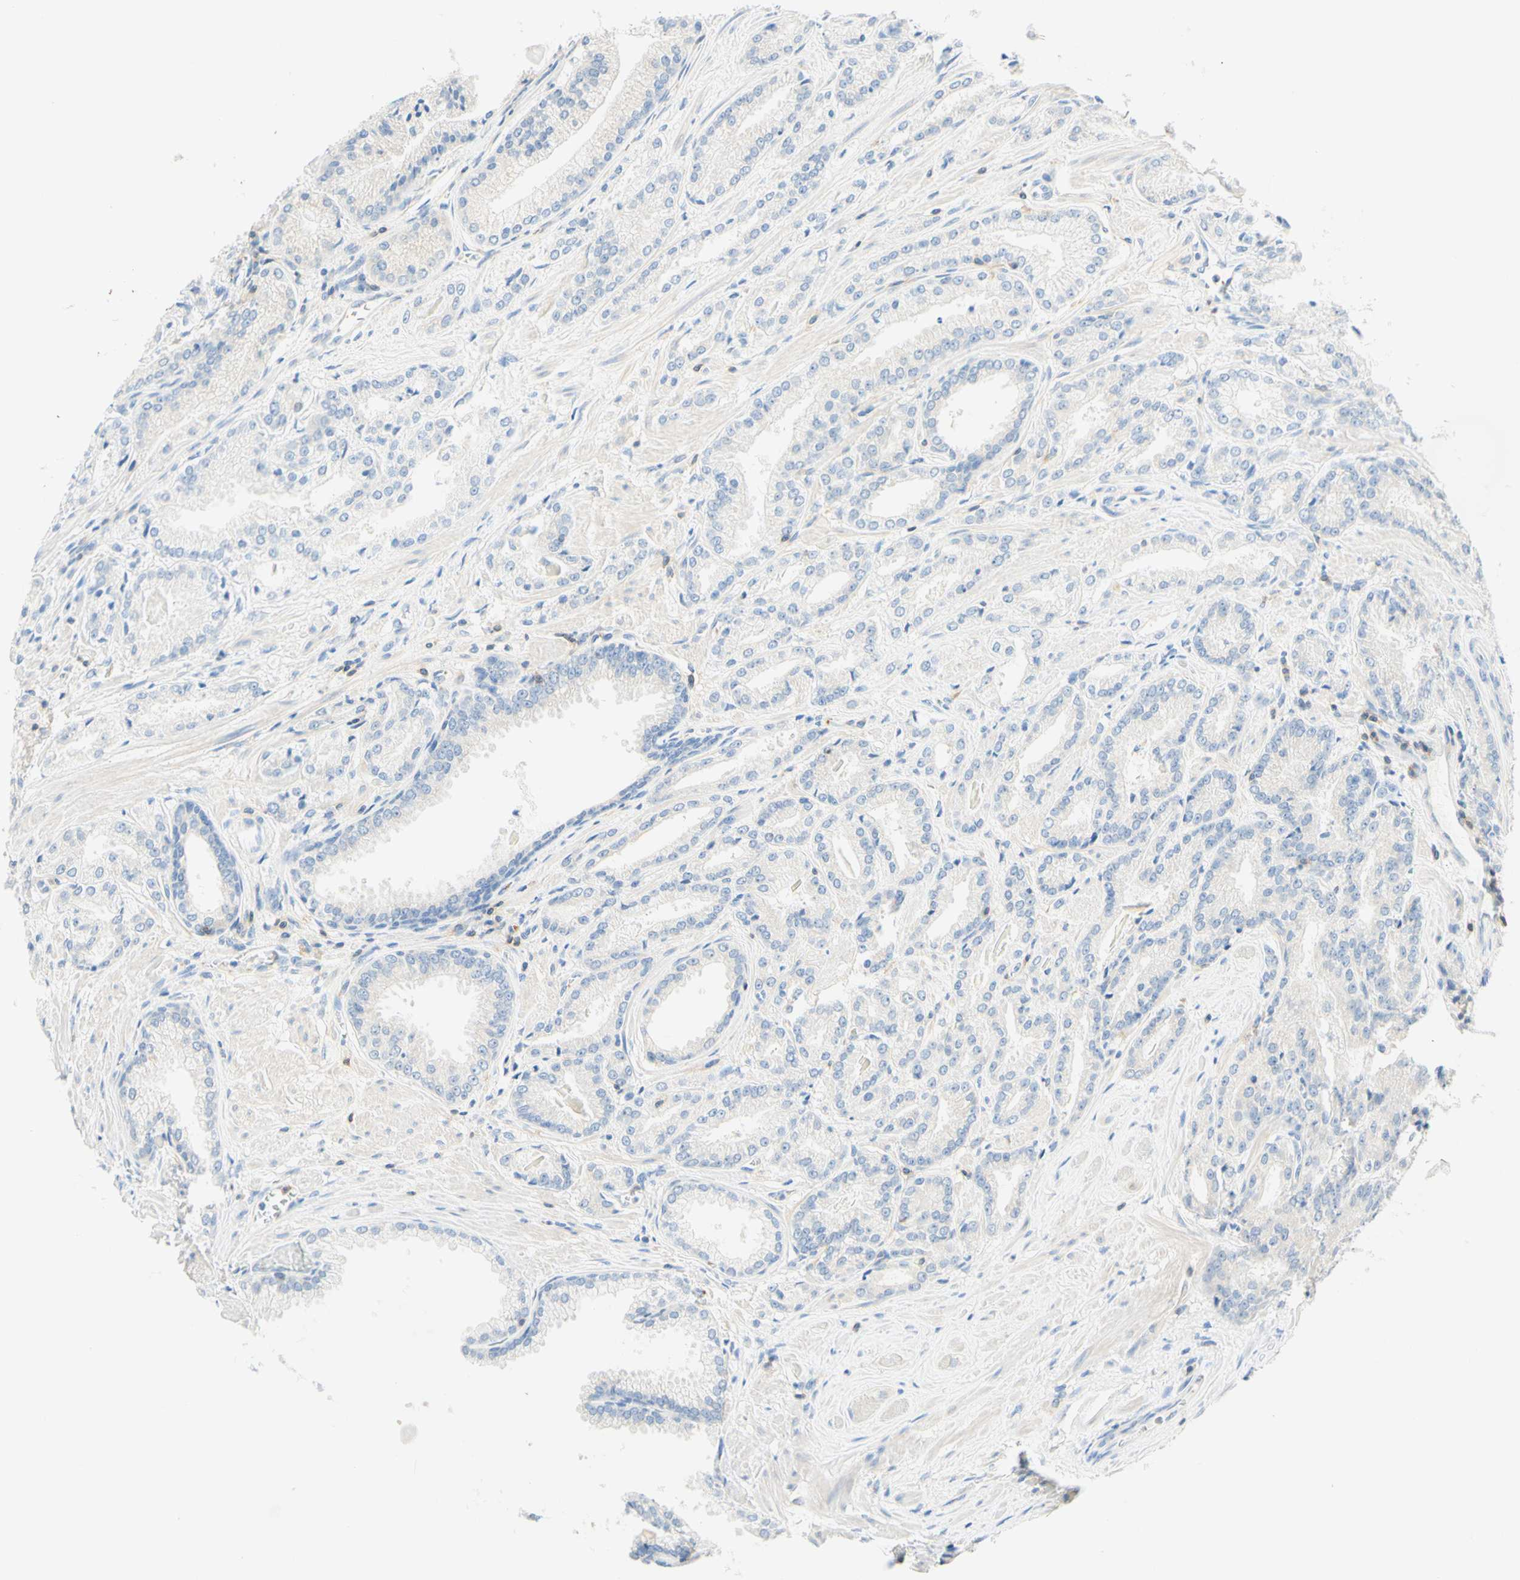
{"staining": {"intensity": "negative", "quantity": "none", "location": "none"}, "tissue": "prostate cancer", "cell_type": "Tumor cells", "image_type": "cancer", "snomed": [{"axis": "morphology", "description": "Adenocarcinoma, Low grade"}, {"axis": "topography", "description": "Prostate"}], "caption": "Immunohistochemistry (IHC) of prostate low-grade adenocarcinoma displays no staining in tumor cells.", "gene": "LAT", "patient": {"sex": "male", "age": 59}}